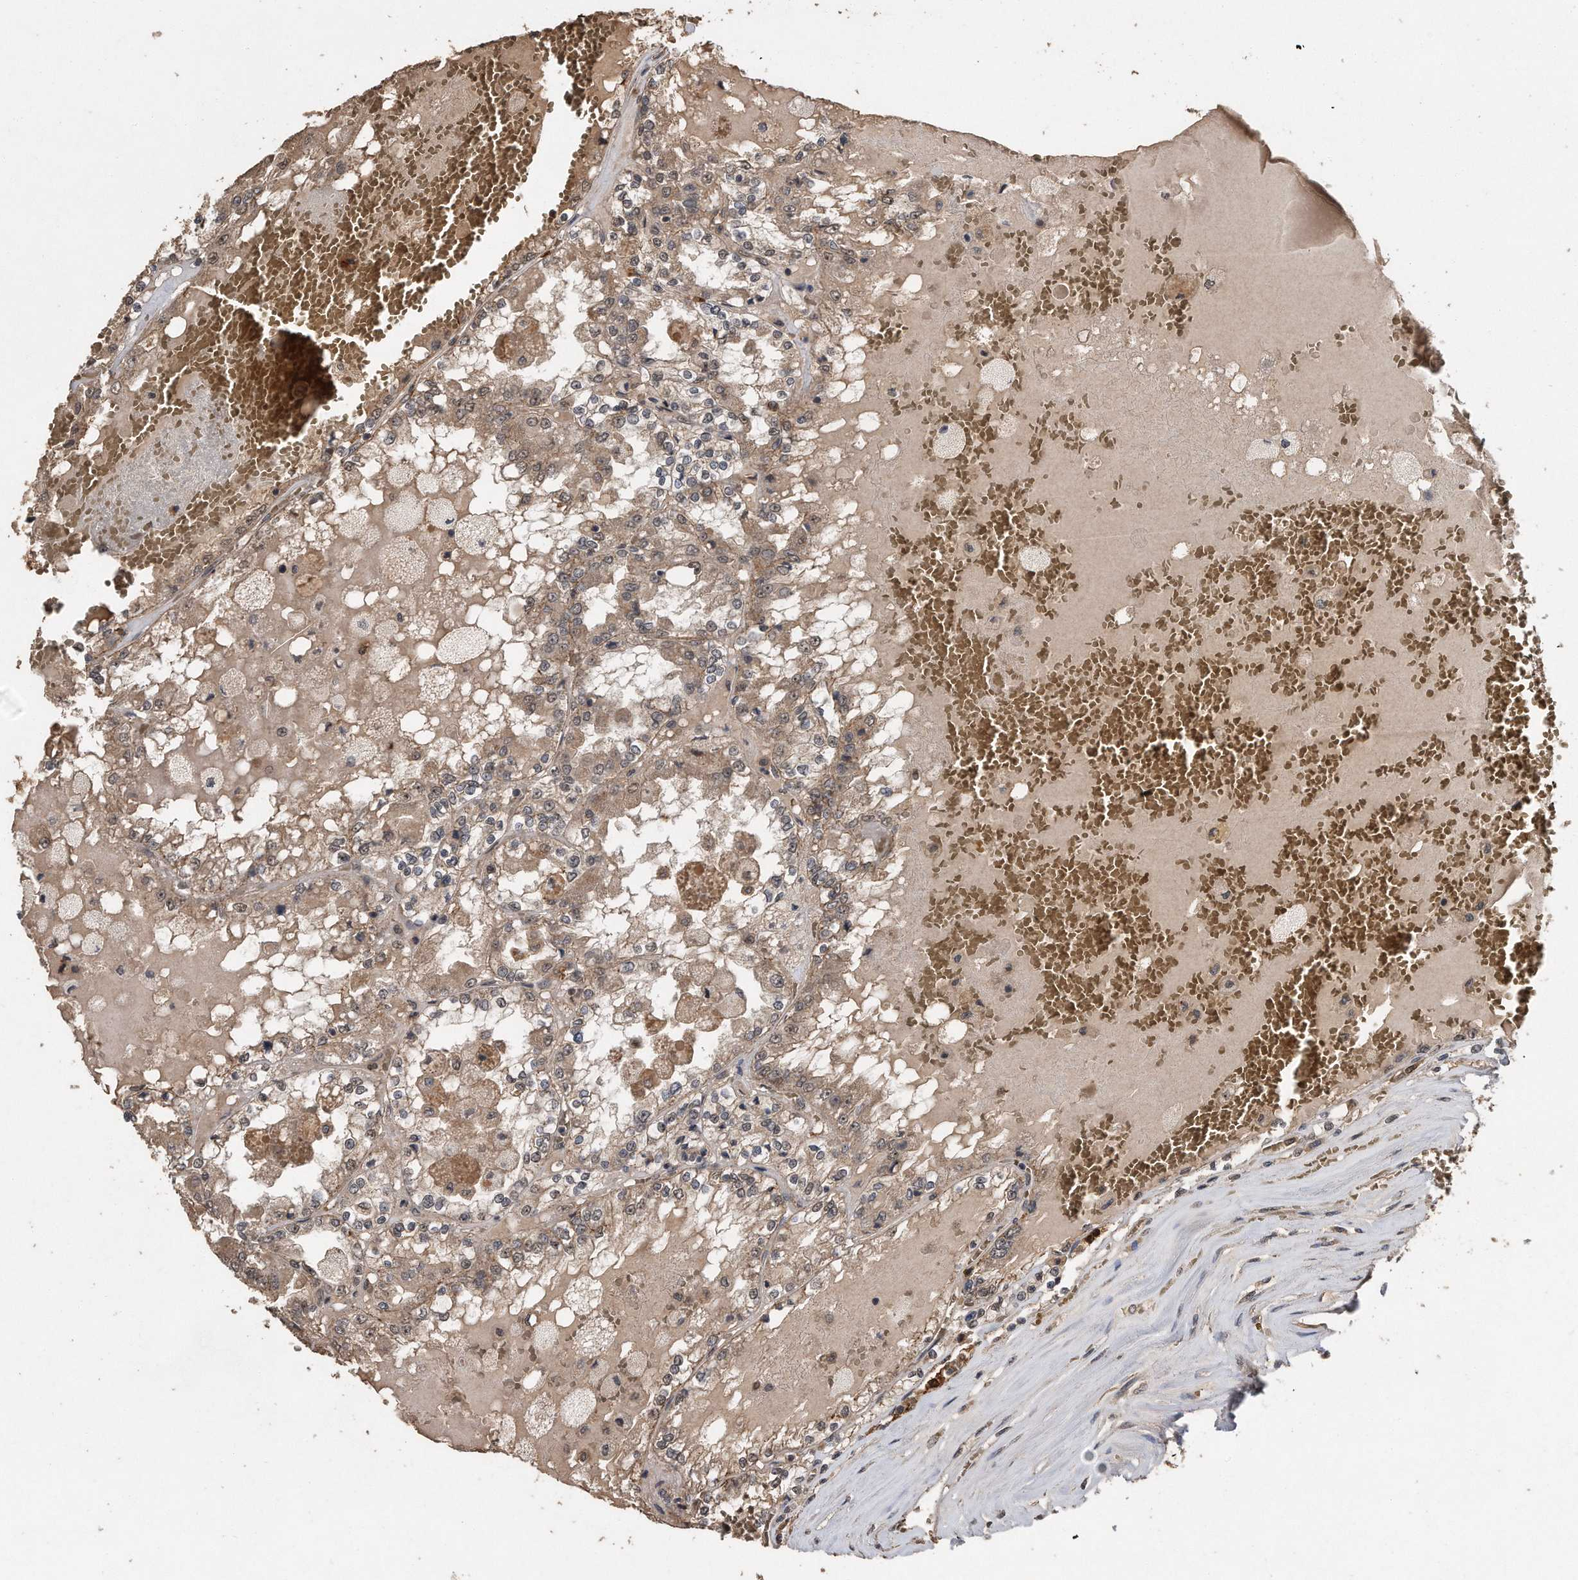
{"staining": {"intensity": "weak", "quantity": ">75%", "location": "cytoplasmic/membranous,nuclear"}, "tissue": "renal cancer", "cell_type": "Tumor cells", "image_type": "cancer", "snomed": [{"axis": "morphology", "description": "Adenocarcinoma, NOS"}, {"axis": "topography", "description": "Kidney"}], "caption": "IHC staining of renal cancer (adenocarcinoma), which demonstrates low levels of weak cytoplasmic/membranous and nuclear positivity in approximately >75% of tumor cells indicating weak cytoplasmic/membranous and nuclear protein positivity. The staining was performed using DAB (brown) for protein detection and nuclei were counterstained in hematoxylin (blue).", "gene": "PELO", "patient": {"sex": "female", "age": 56}}